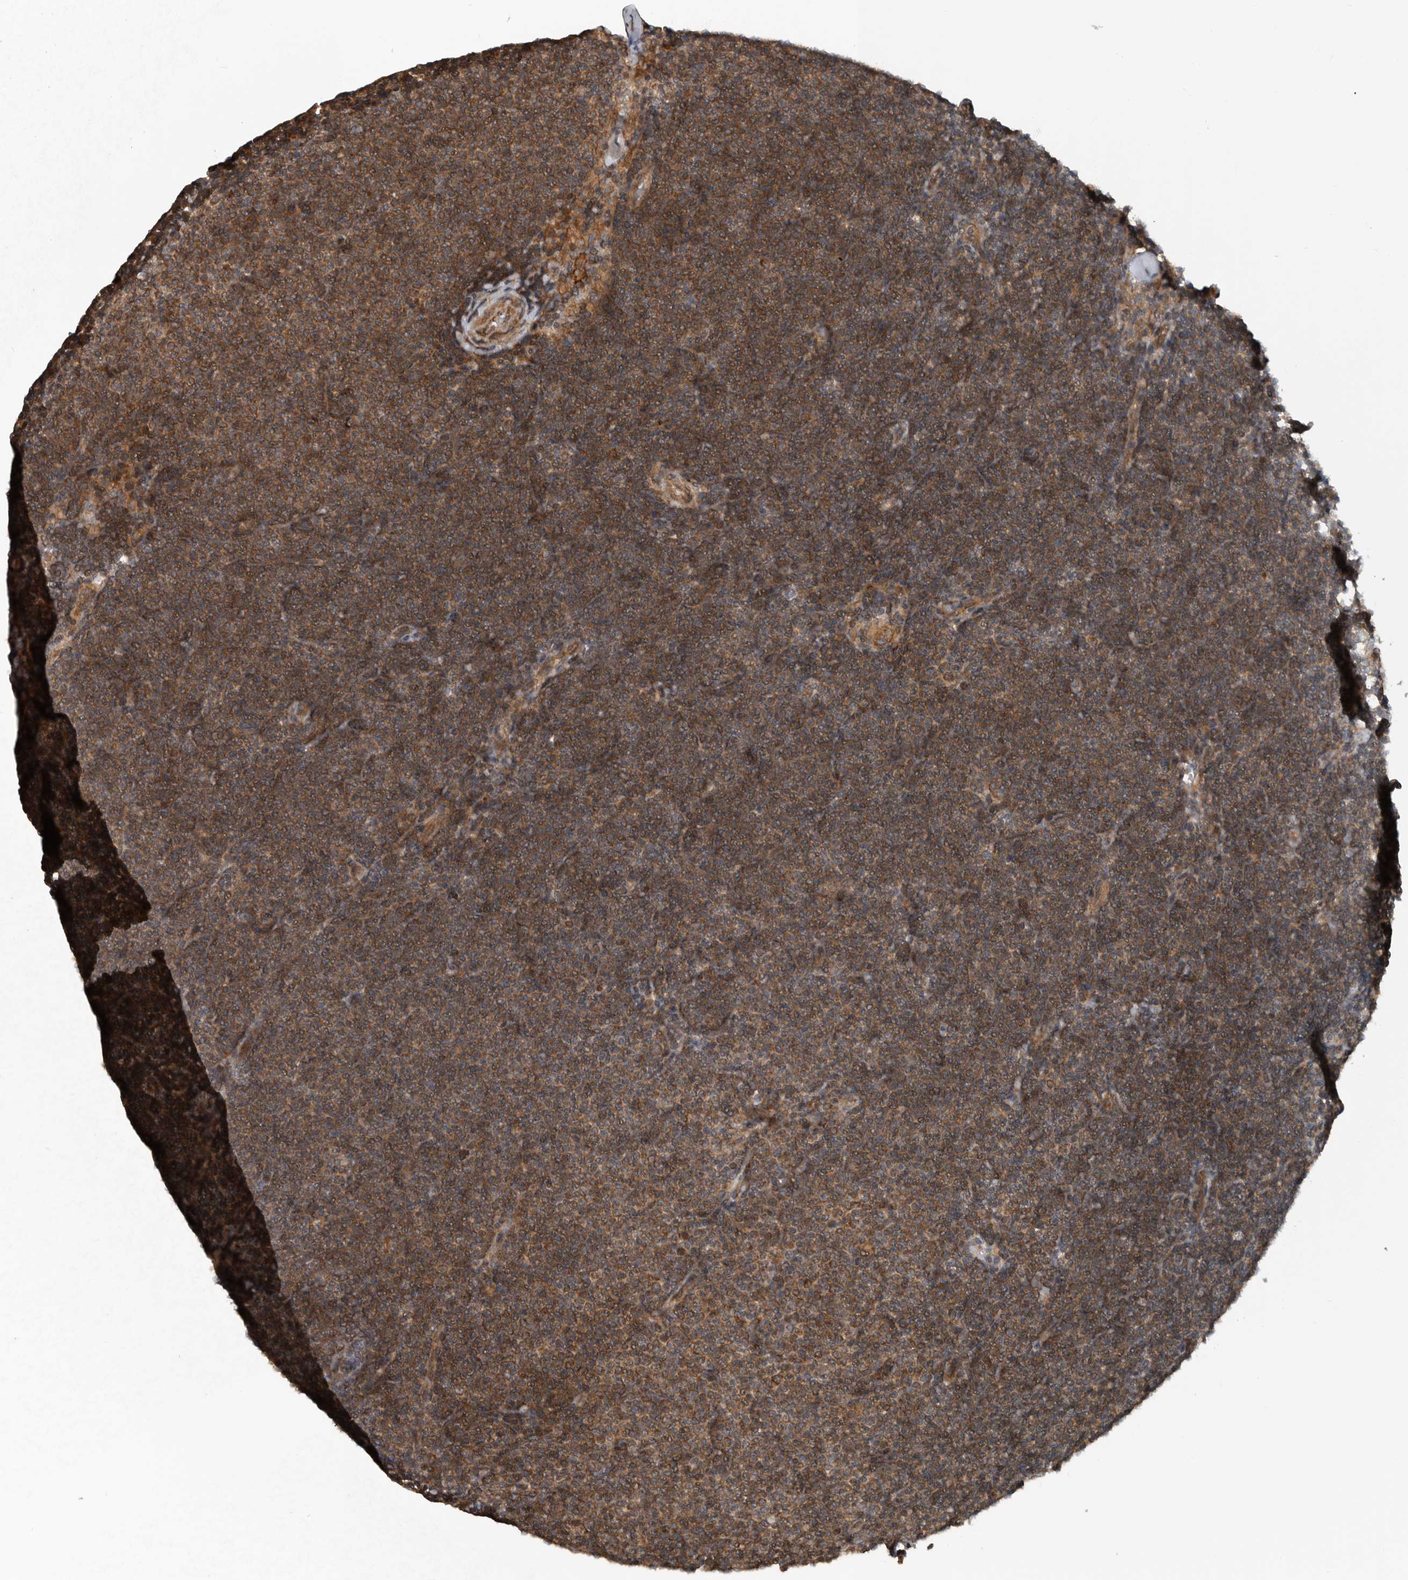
{"staining": {"intensity": "moderate", "quantity": ">75%", "location": "cytoplasmic/membranous"}, "tissue": "lymphoma", "cell_type": "Tumor cells", "image_type": "cancer", "snomed": [{"axis": "morphology", "description": "Malignant lymphoma, non-Hodgkin's type, Low grade"}, {"axis": "topography", "description": "Lymph node"}], "caption": "Human lymphoma stained with a protein marker demonstrates moderate staining in tumor cells.", "gene": "AMFR", "patient": {"sex": "female", "age": 53}}